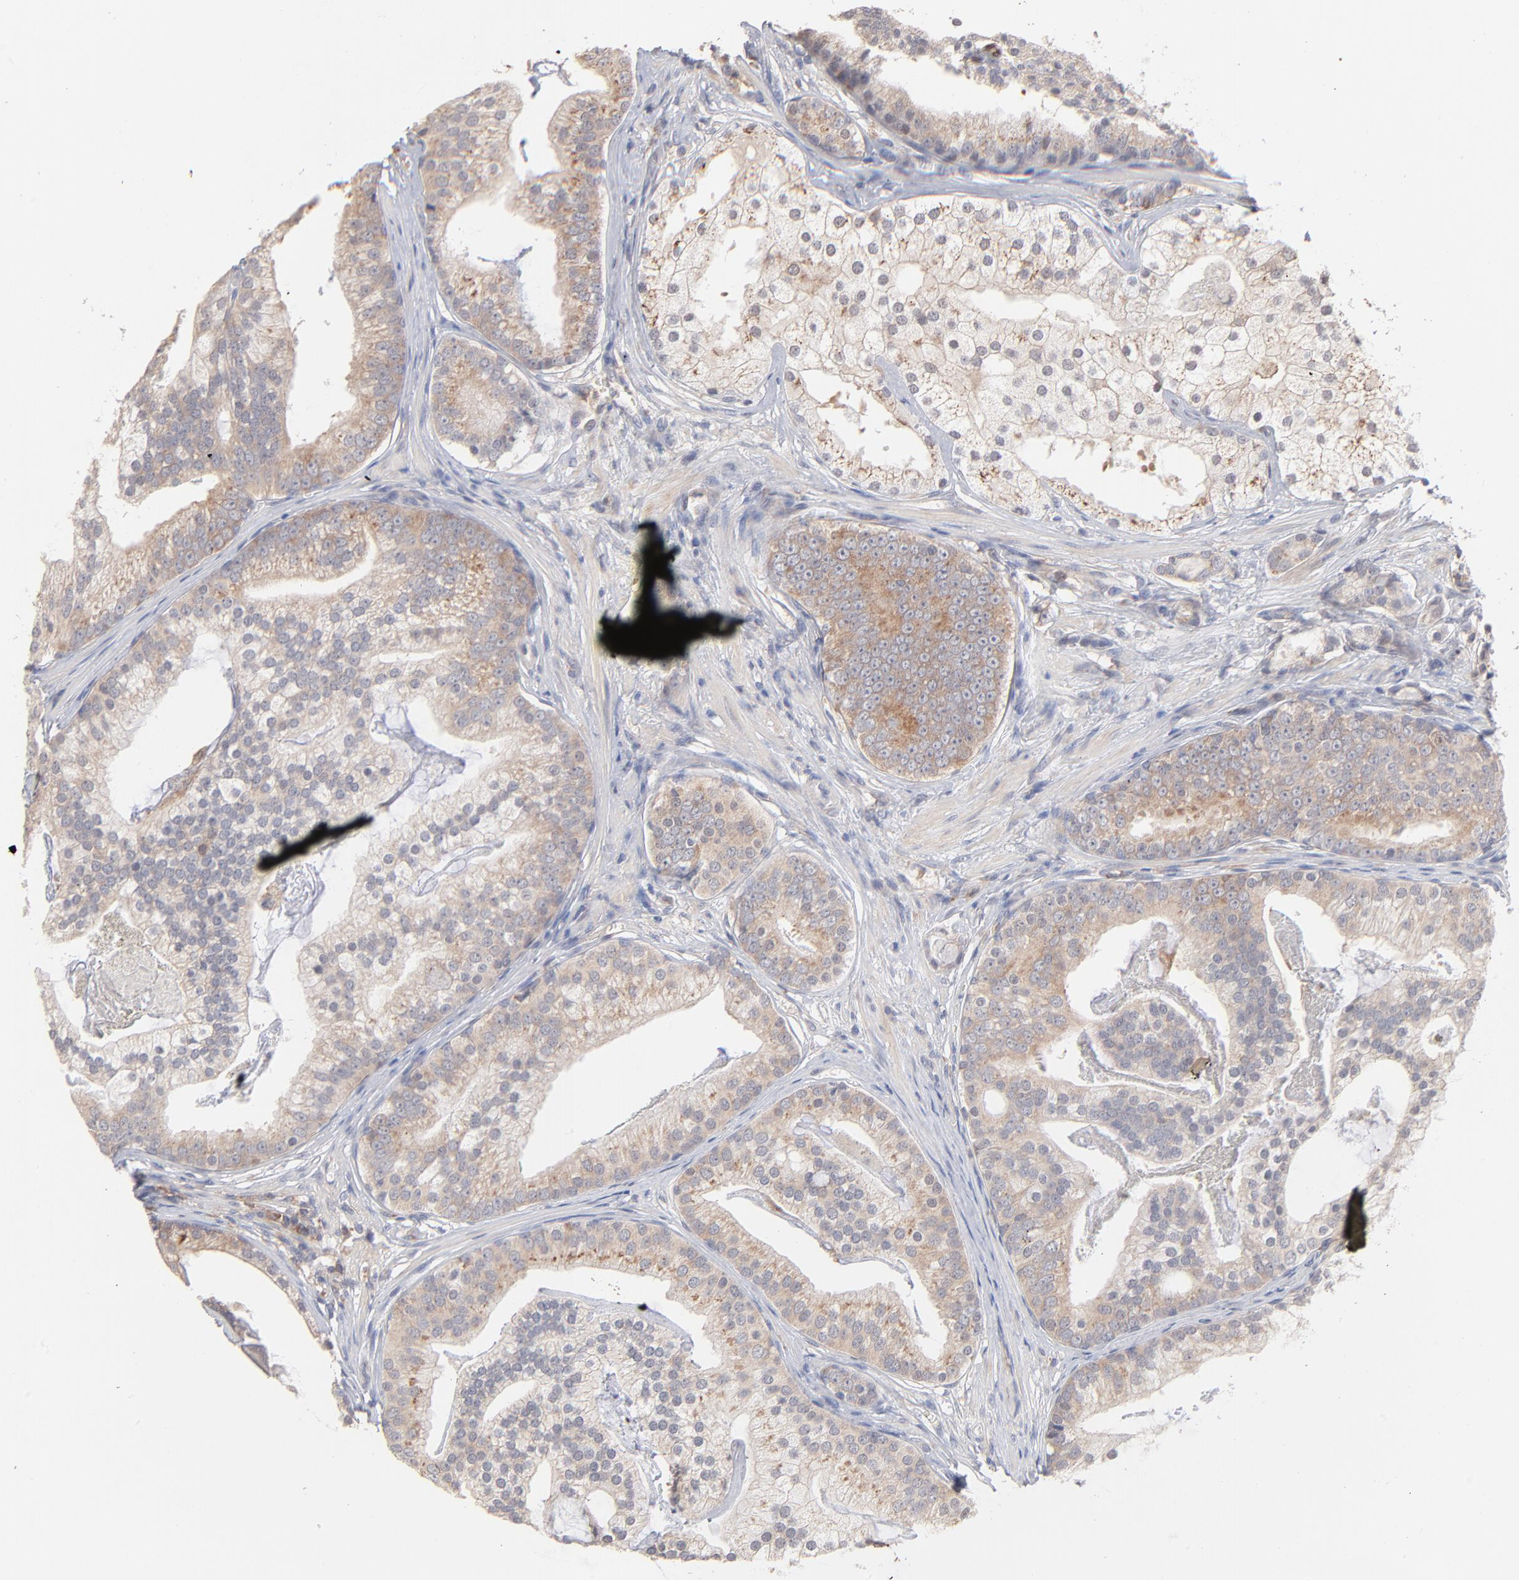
{"staining": {"intensity": "weak", "quantity": "25%-75%", "location": "cytoplasmic/membranous"}, "tissue": "prostate cancer", "cell_type": "Tumor cells", "image_type": "cancer", "snomed": [{"axis": "morphology", "description": "Adenocarcinoma, Low grade"}, {"axis": "topography", "description": "Prostate"}], "caption": "DAB immunohistochemical staining of low-grade adenocarcinoma (prostate) shows weak cytoplasmic/membranous protein expression in approximately 25%-75% of tumor cells.", "gene": "IVNS1ABP", "patient": {"sex": "male", "age": 58}}